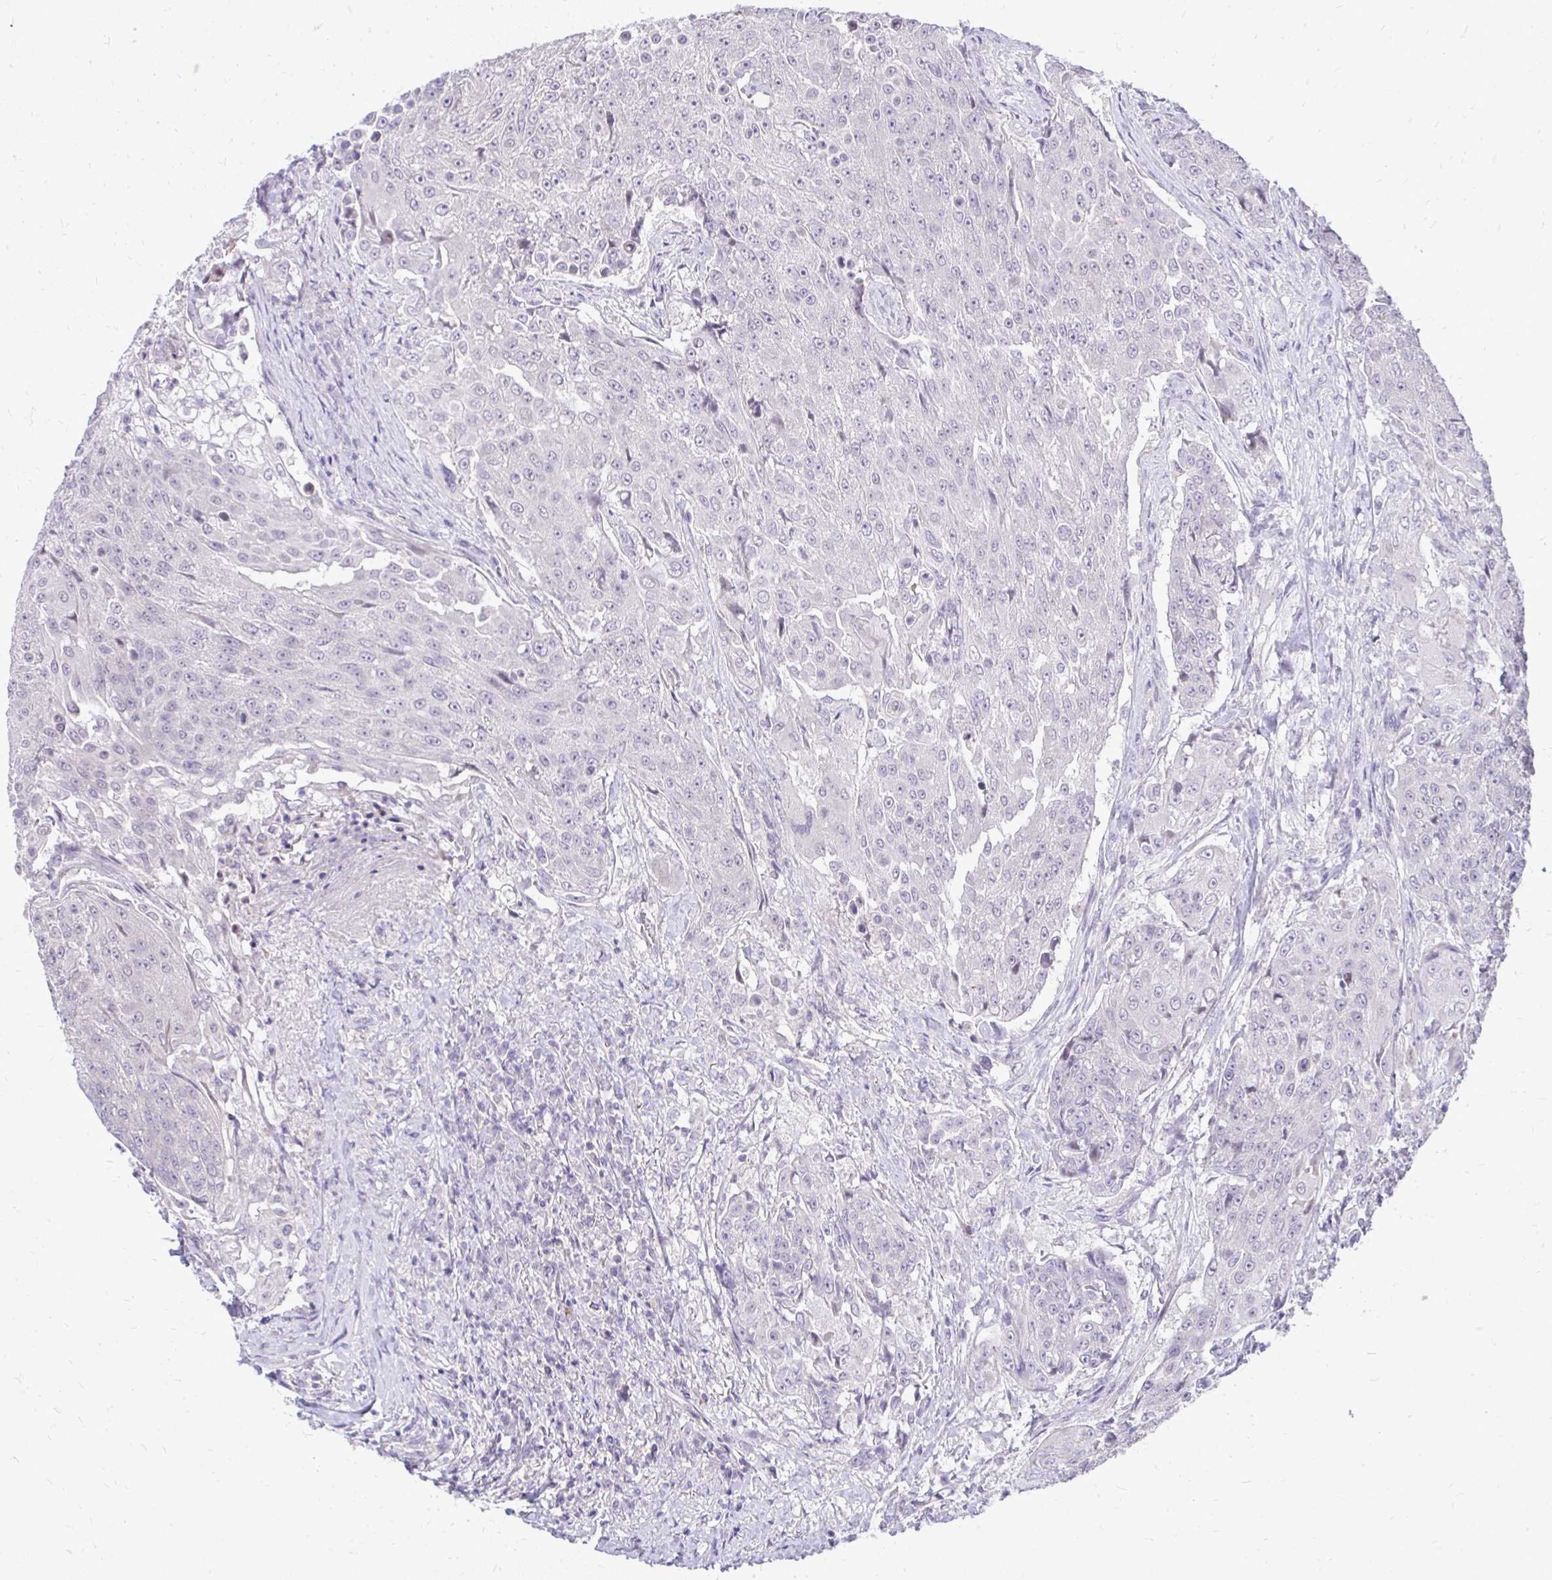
{"staining": {"intensity": "negative", "quantity": "none", "location": "none"}, "tissue": "urothelial cancer", "cell_type": "Tumor cells", "image_type": "cancer", "snomed": [{"axis": "morphology", "description": "Urothelial carcinoma, High grade"}, {"axis": "topography", "description": "Urinary bladder"}], "caption": "There is no significant expression in tumor cells of urothelial cancer.", "gene": "OR8D1", "patient": {"sex": "female", "age": 63}}